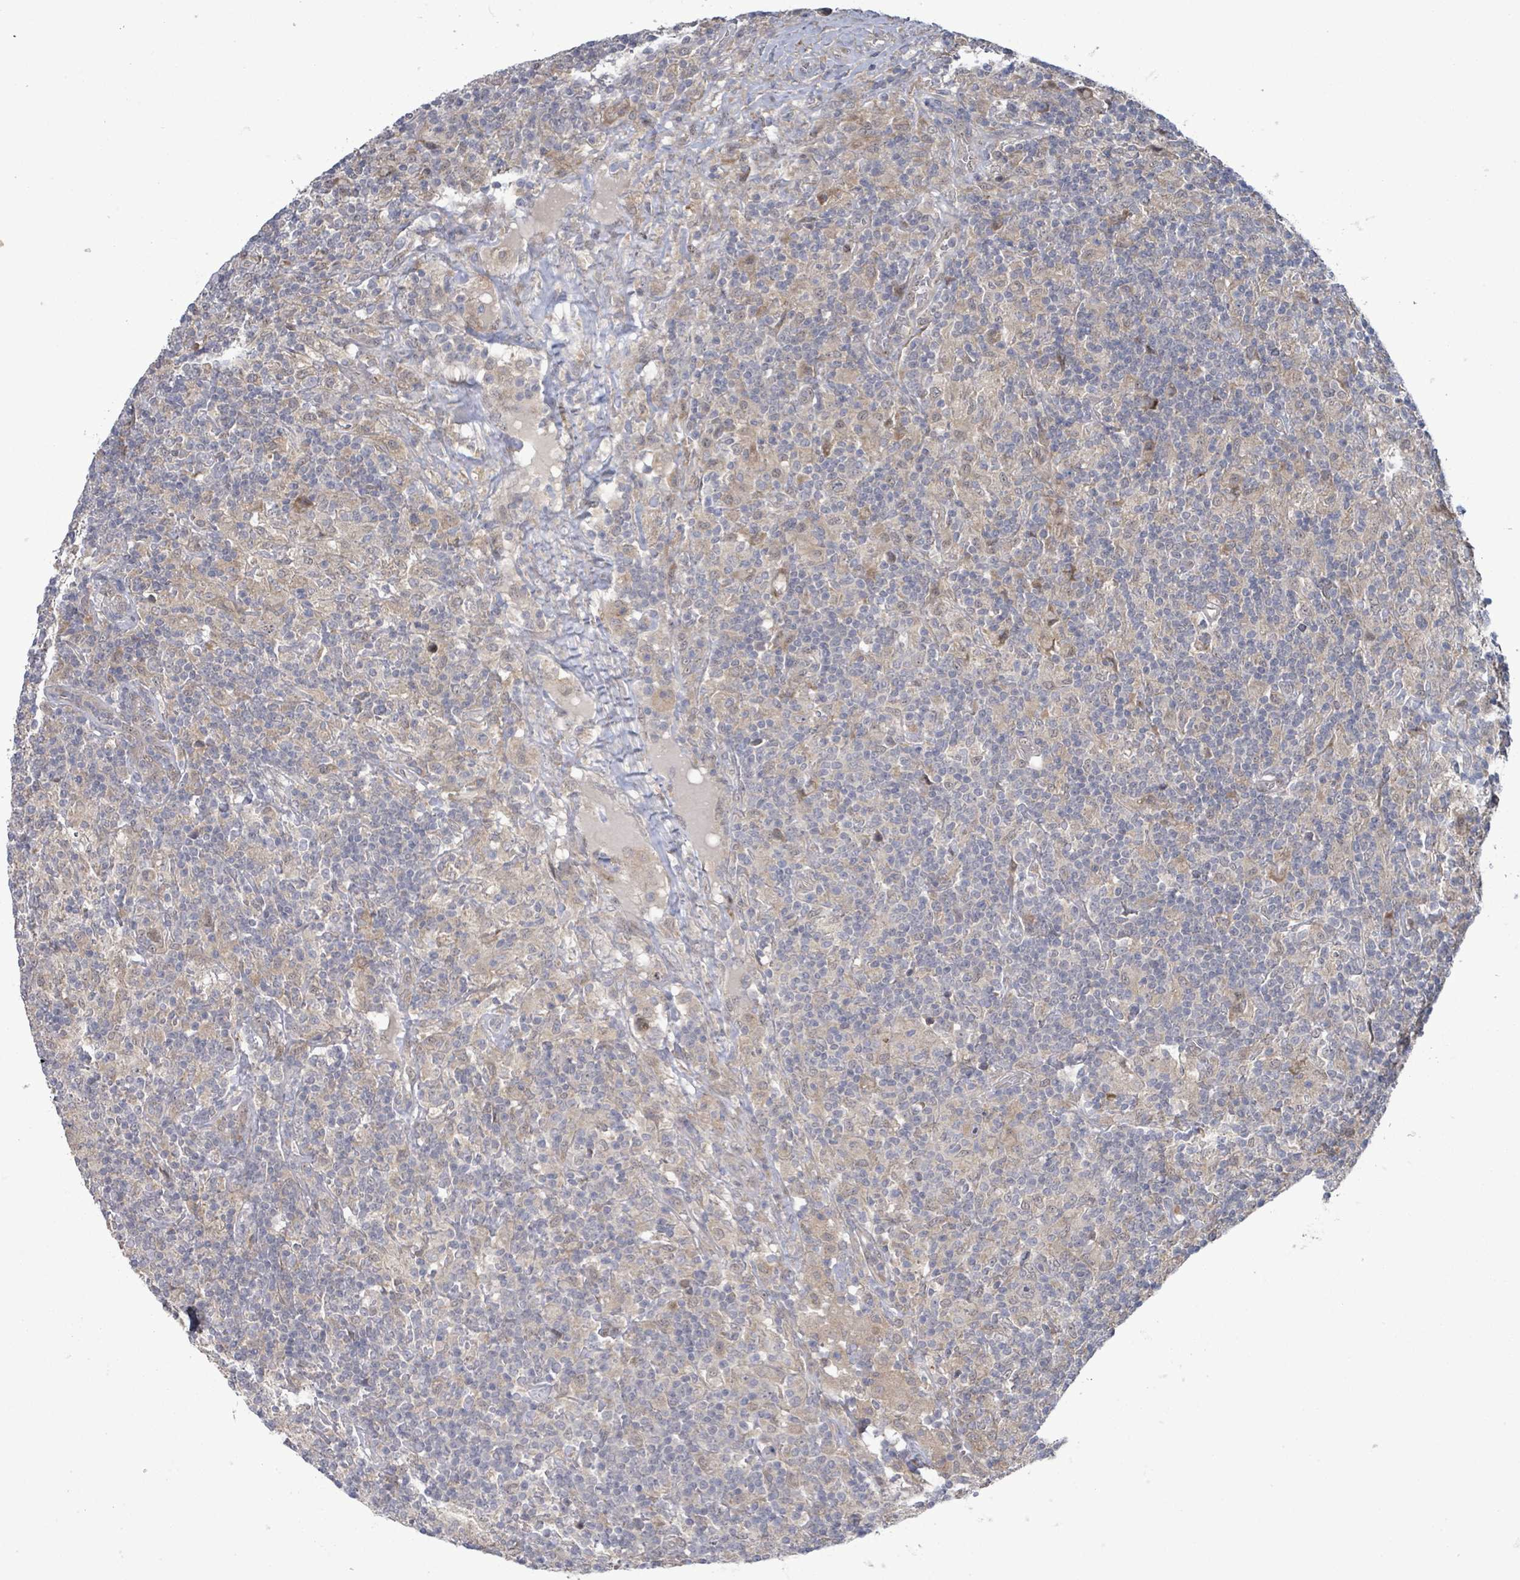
{"staining": {"intensity": "negative", "quantity": "none", "location": "none"}, "tissue": "lymphoma", "cell_type": "Tumor cells", "image_type": "cancer", "snomed": [{"axis": "morphology", "description": "Hodgkin's disease, NOS"}, {"axis": "topography", "description": "Lymph node"}], "caption": "High power microscopy histopathology image of an immunohistochemistry (IHC) histopathology image of lymphoma, revealing no significant staining in tumor cells. Nuclei are stained in blue.", "gene": "SLIT3", "patient": {"sex": "male", "age": 70}}